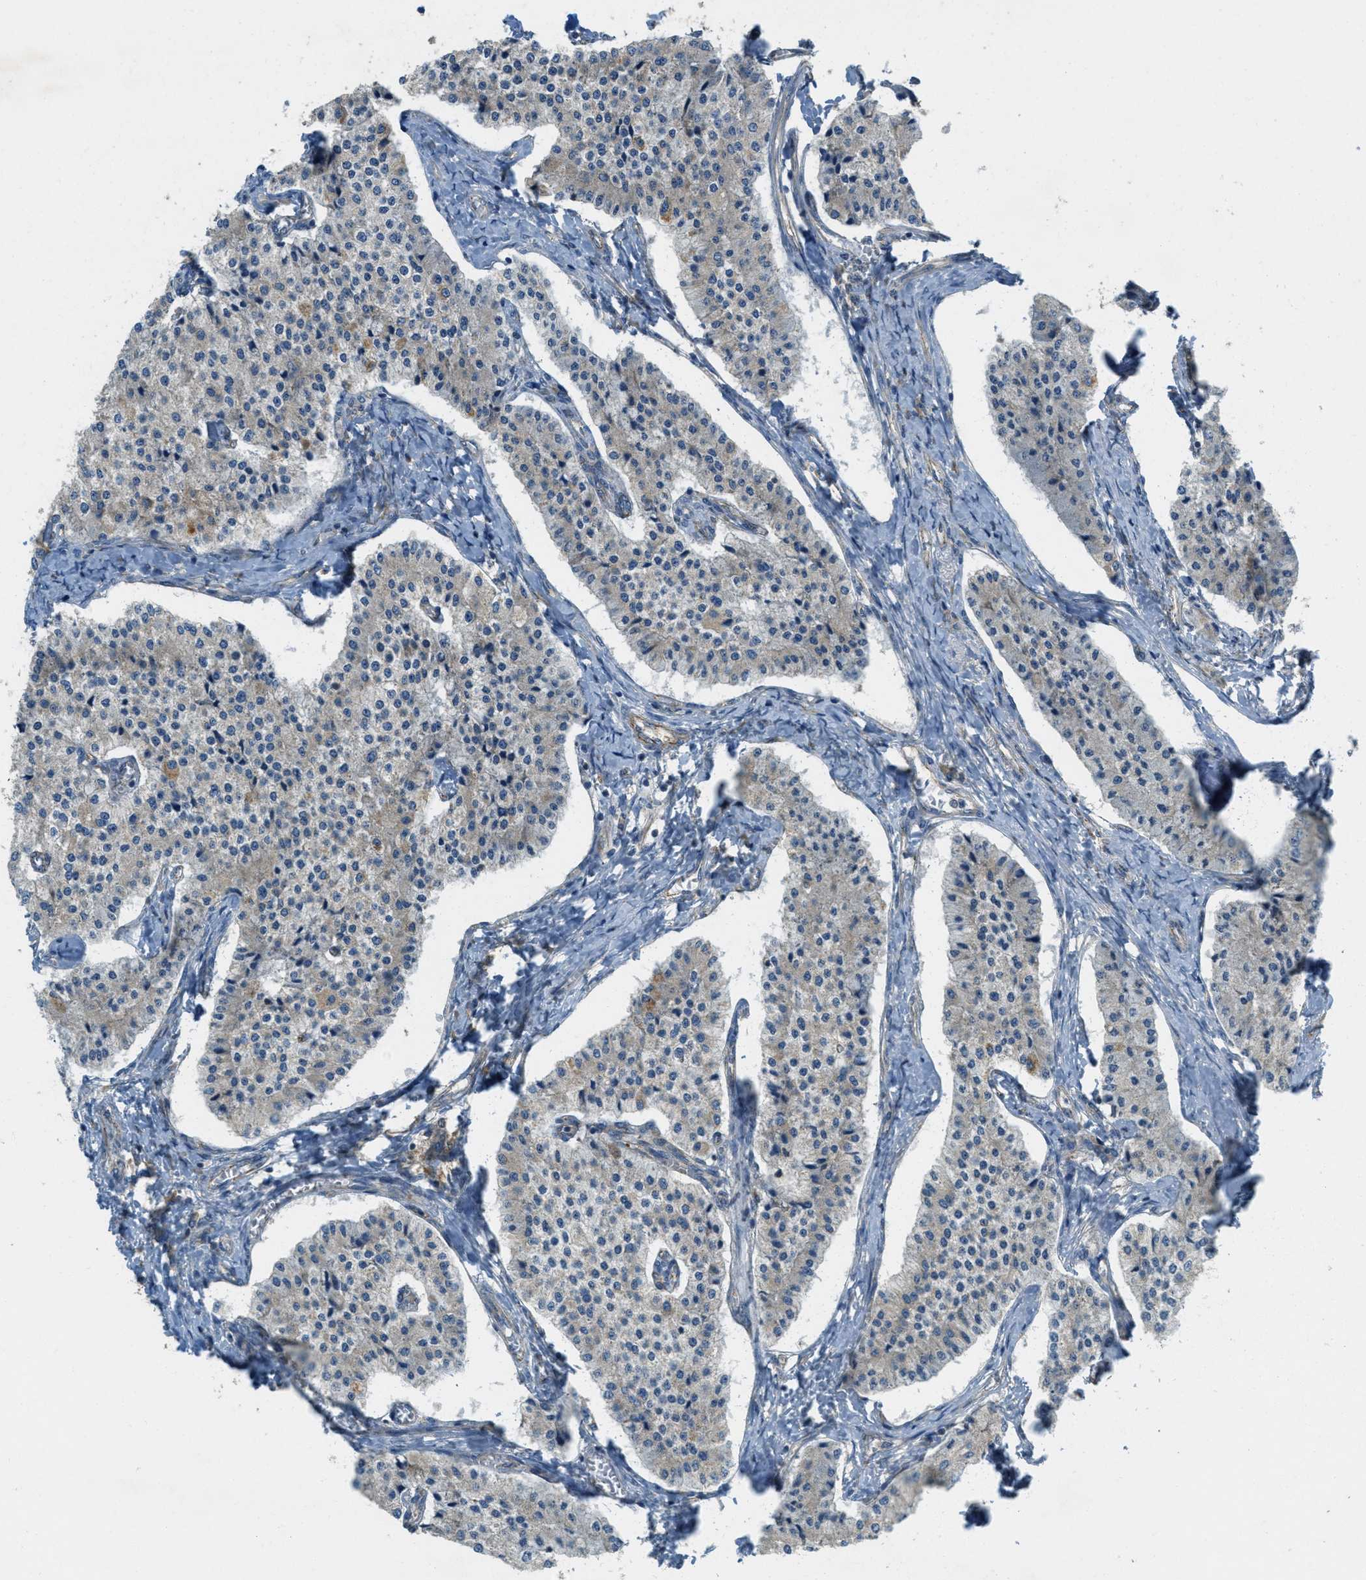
{"staining": {"intensity": "negative", "quantity": "none", "location": "none"}, "tissue": "carcinoid", "cell_type": "Tumor cells", "image_type": "cancer", "snomed": [{"axis": "morphology", "description": "Carcinoid, malignant, NOS"}, {"axis": "topography", "description": "Colon"}], "caption": "Tumor cells are negative for protein expression in human carcinoid (malignant).", "gene": "JCAD", "patient": {"sex": "female", "age": 52}}